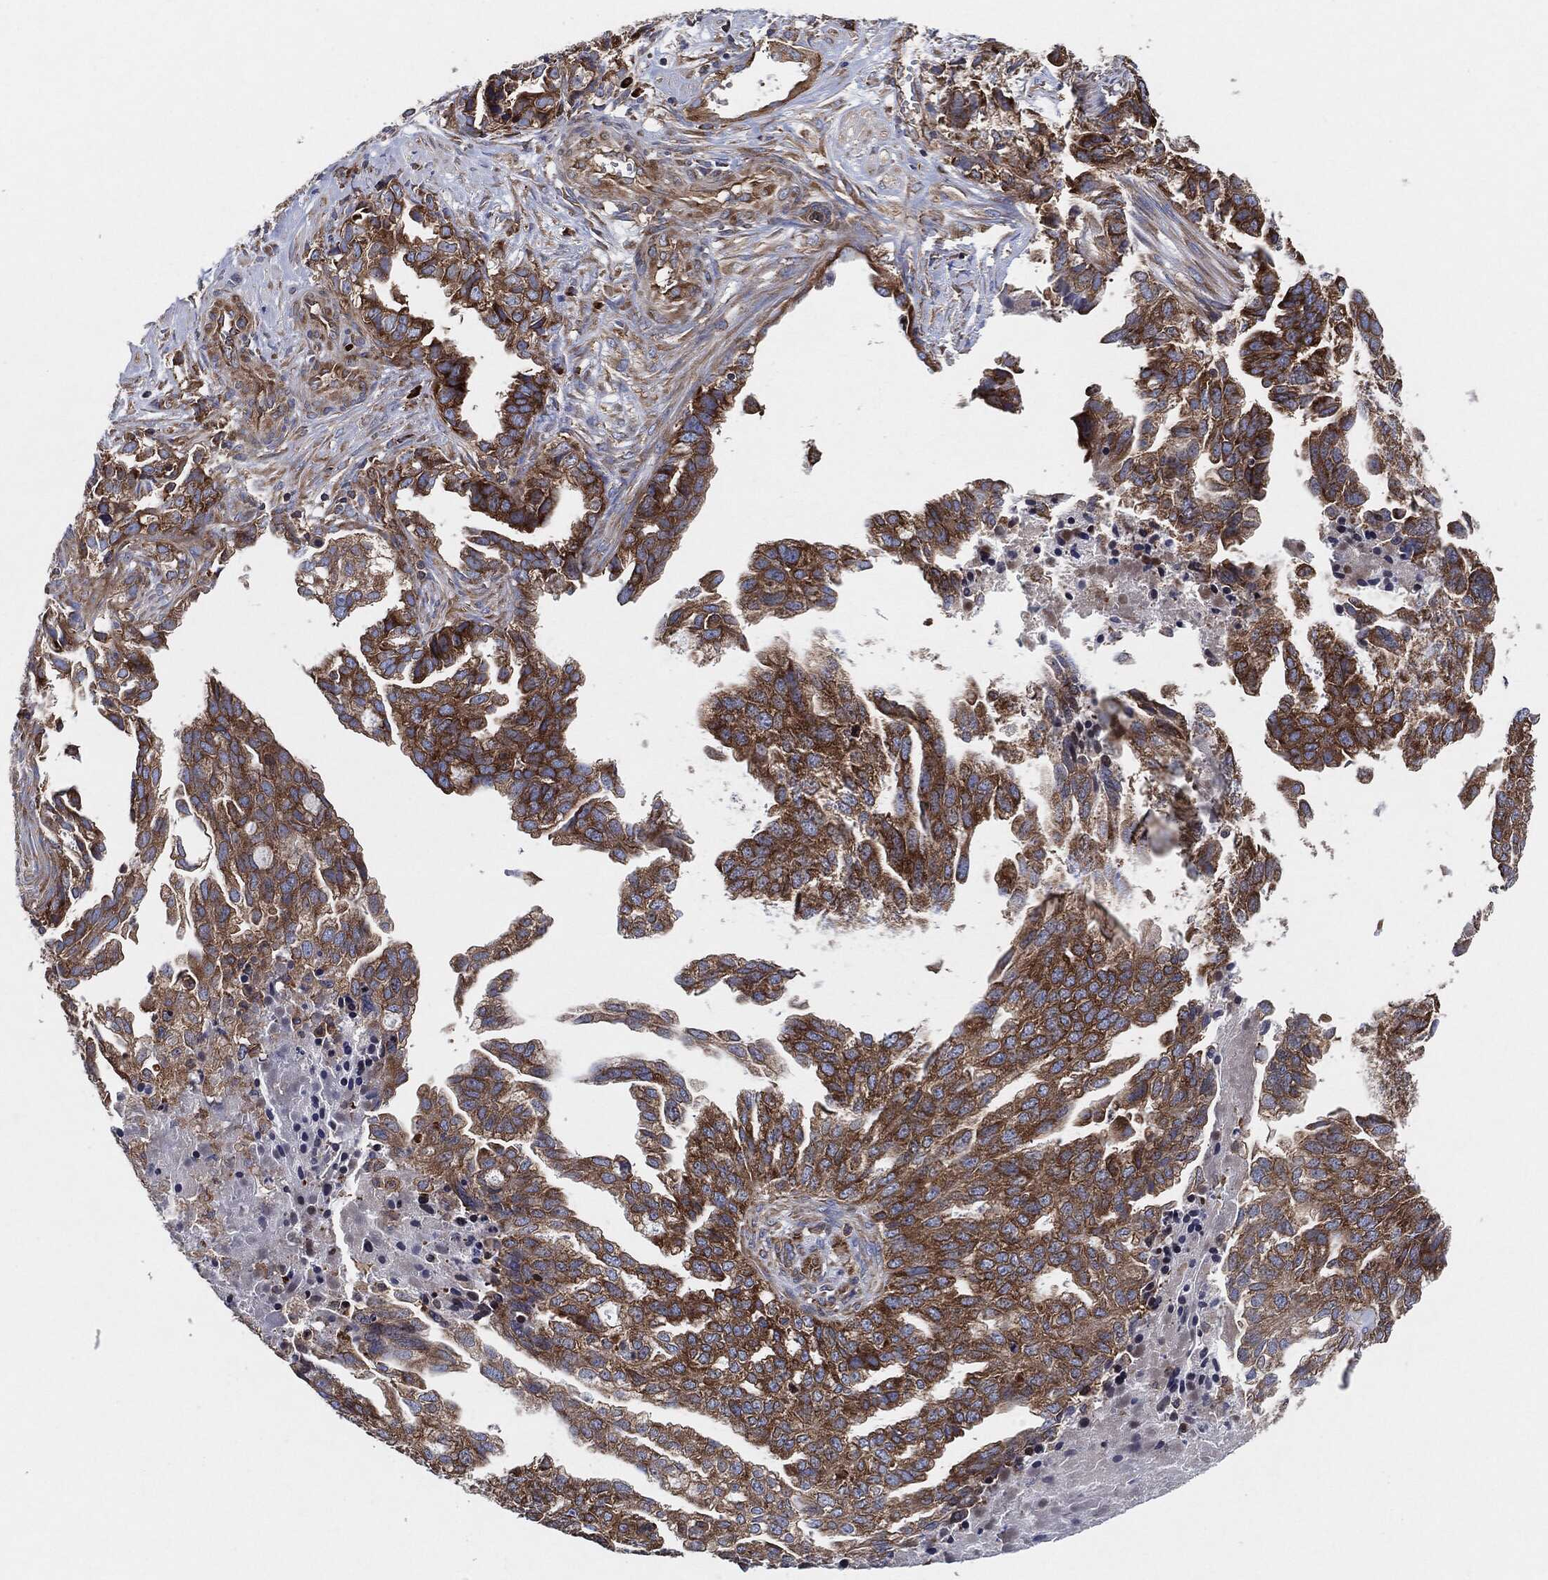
{"staining": {"intensity": "moderate", "quantity": ">75%", "location": "cytoplasmic/membranous"}, "tissue": "ovarian cancer", "cell_type": "Tumor cells", "image_type": "cancer", "snomed": [{"axis": "morphology", "description": "Cystadenocarcinoma, serous, NOS"}, {"axis": "topography", "description": "Ovary"}], "caption": "Ovarian serous cystadenocarcinoma was stained to show a protein in brown. There is medium levels of moderate cytoplasmic/membranous expression in approximately >75% of tumor cells. Immunohistochemistry (ihc) stains the protein of interest in brown and the nuclei are stained blue.", "gene": "EIF2S2", "patient": {"sex": "female", "age": 51}}